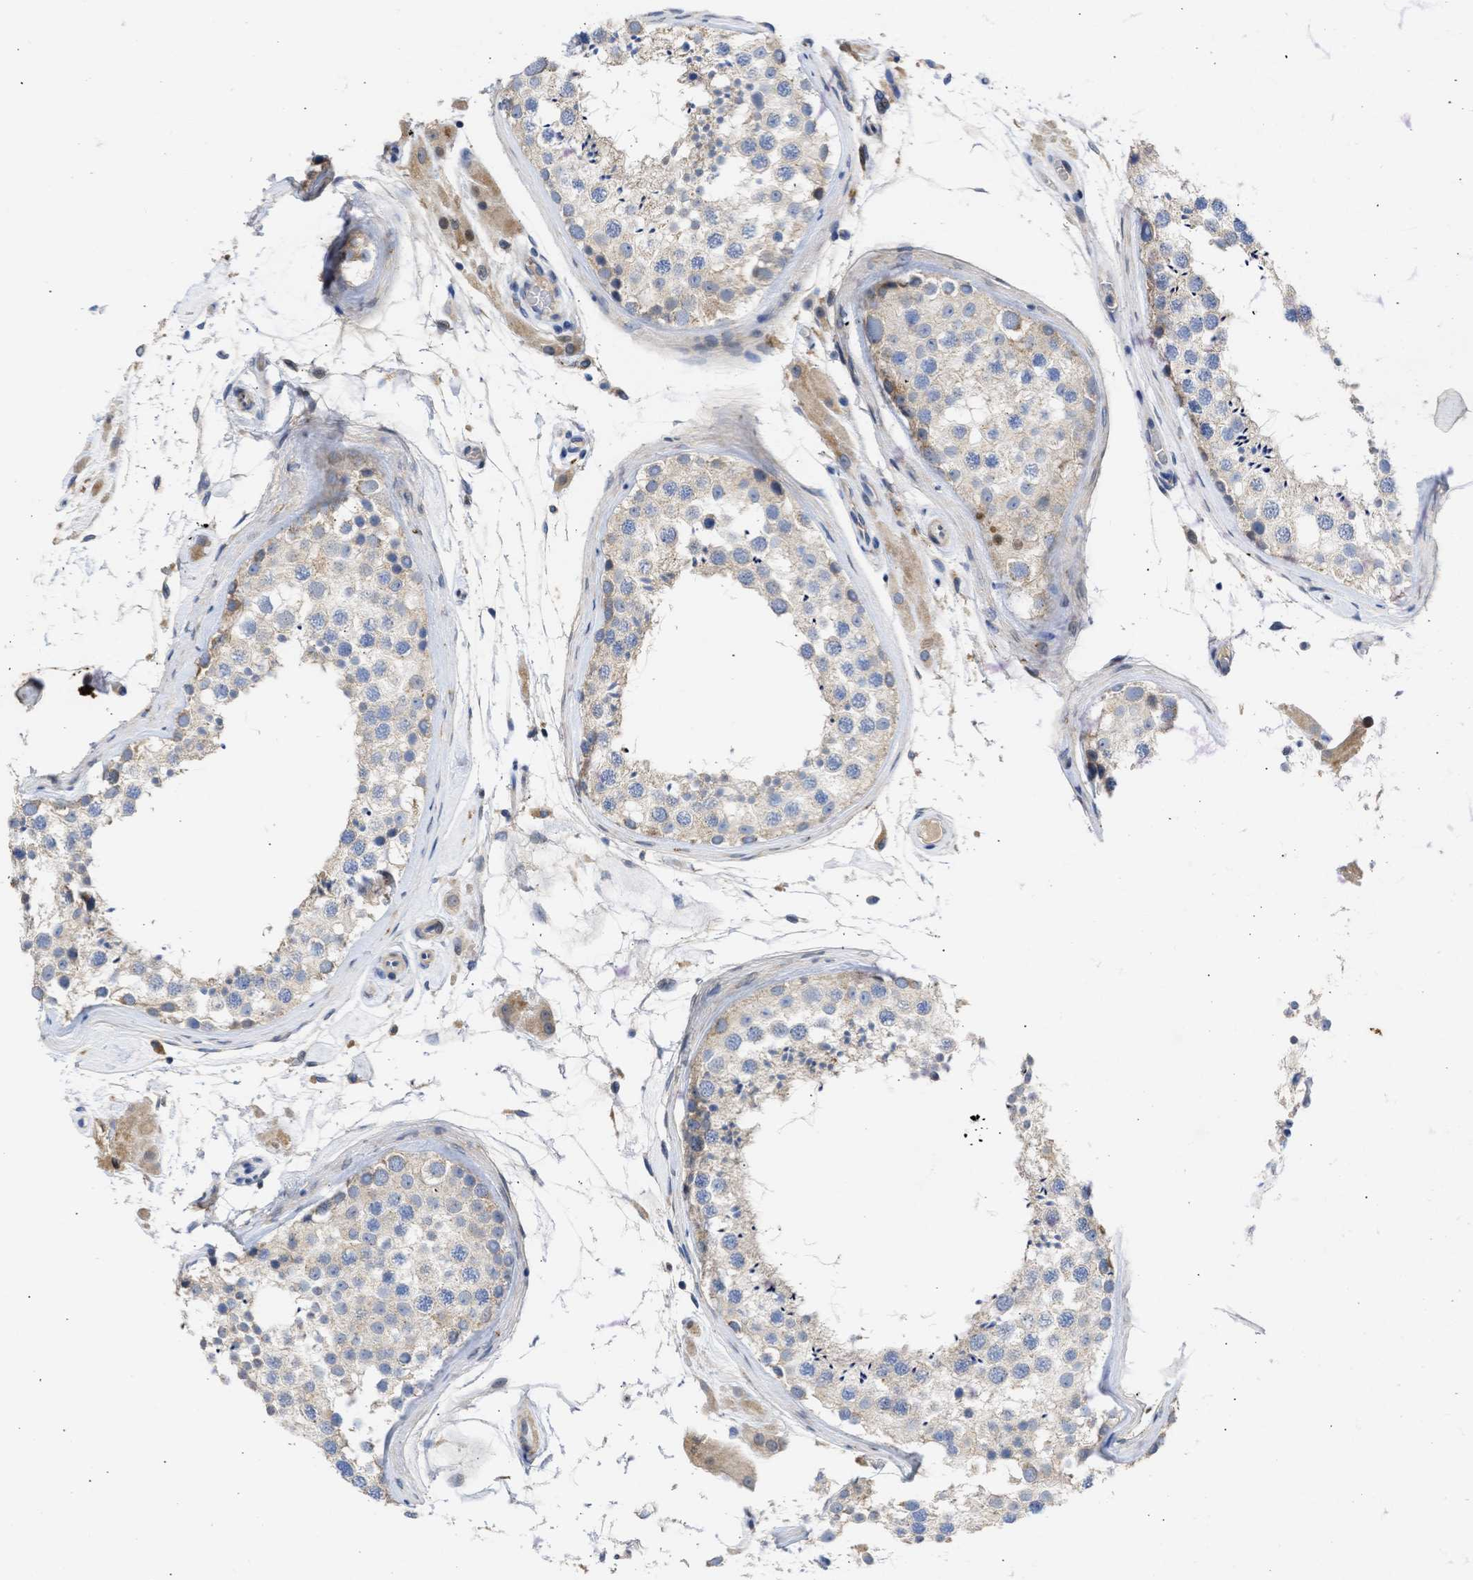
{"staining": {"intensity": "weak", "quantity": "<25%", "location": "cytoplasmic/membranous"}, "tissue": "testis", "cell_type": "Cells in seminiferous ducts", "image_type": "normal", "snomed": [{"axis": "morphology", "description": "Normal tissue, NOS"}, {"axis": "topography", "description": "Testis"}], "caption": "The histopathology image demonstrates no staining of cells in seminiferous ducts in normal testis. (DAB IHC visualized using brightfield microscopy, high magnification).", "gene": "ARHGEF4", "patient": {"sex": "male", "age": 46}}